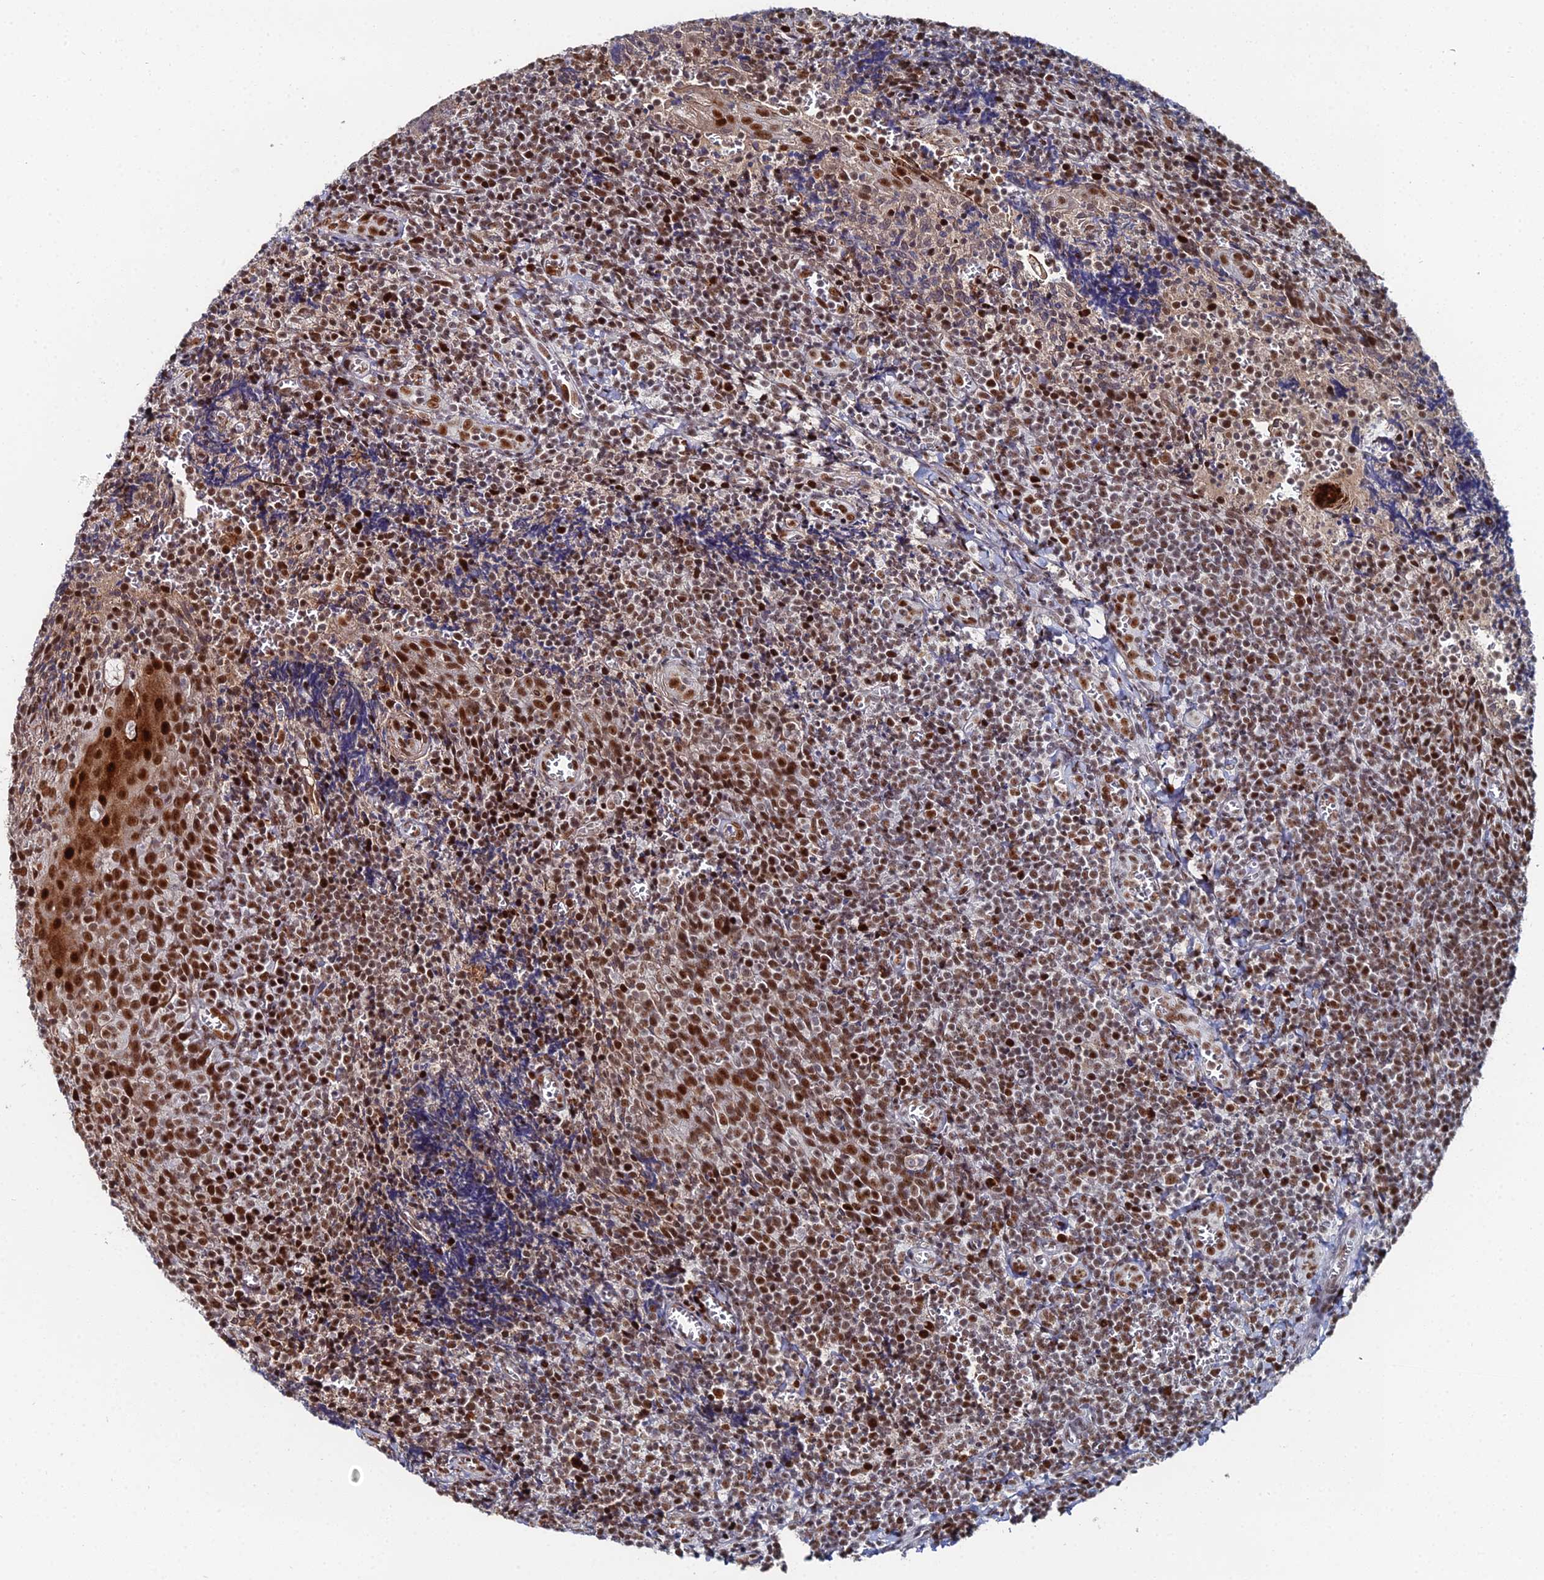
{"staining": {"intensity": "moderate", "quantity": "25%-75%", "location": "nuclear"}, "tissue": "tonsil", "cell_type": "Germinal center cells", "image_type": "normal", "snomed": [{"axis": "morphology", "description": "Normal tissue, NOS"}, {"axis": "topography", "description": "Tonsil"}], "caption": "An image of tonsil stained for a protein shows moderate nuclear brown staining in germinal center cells.", "gene": "GSC2", "patient": {"sex": "male", "age": 27}}